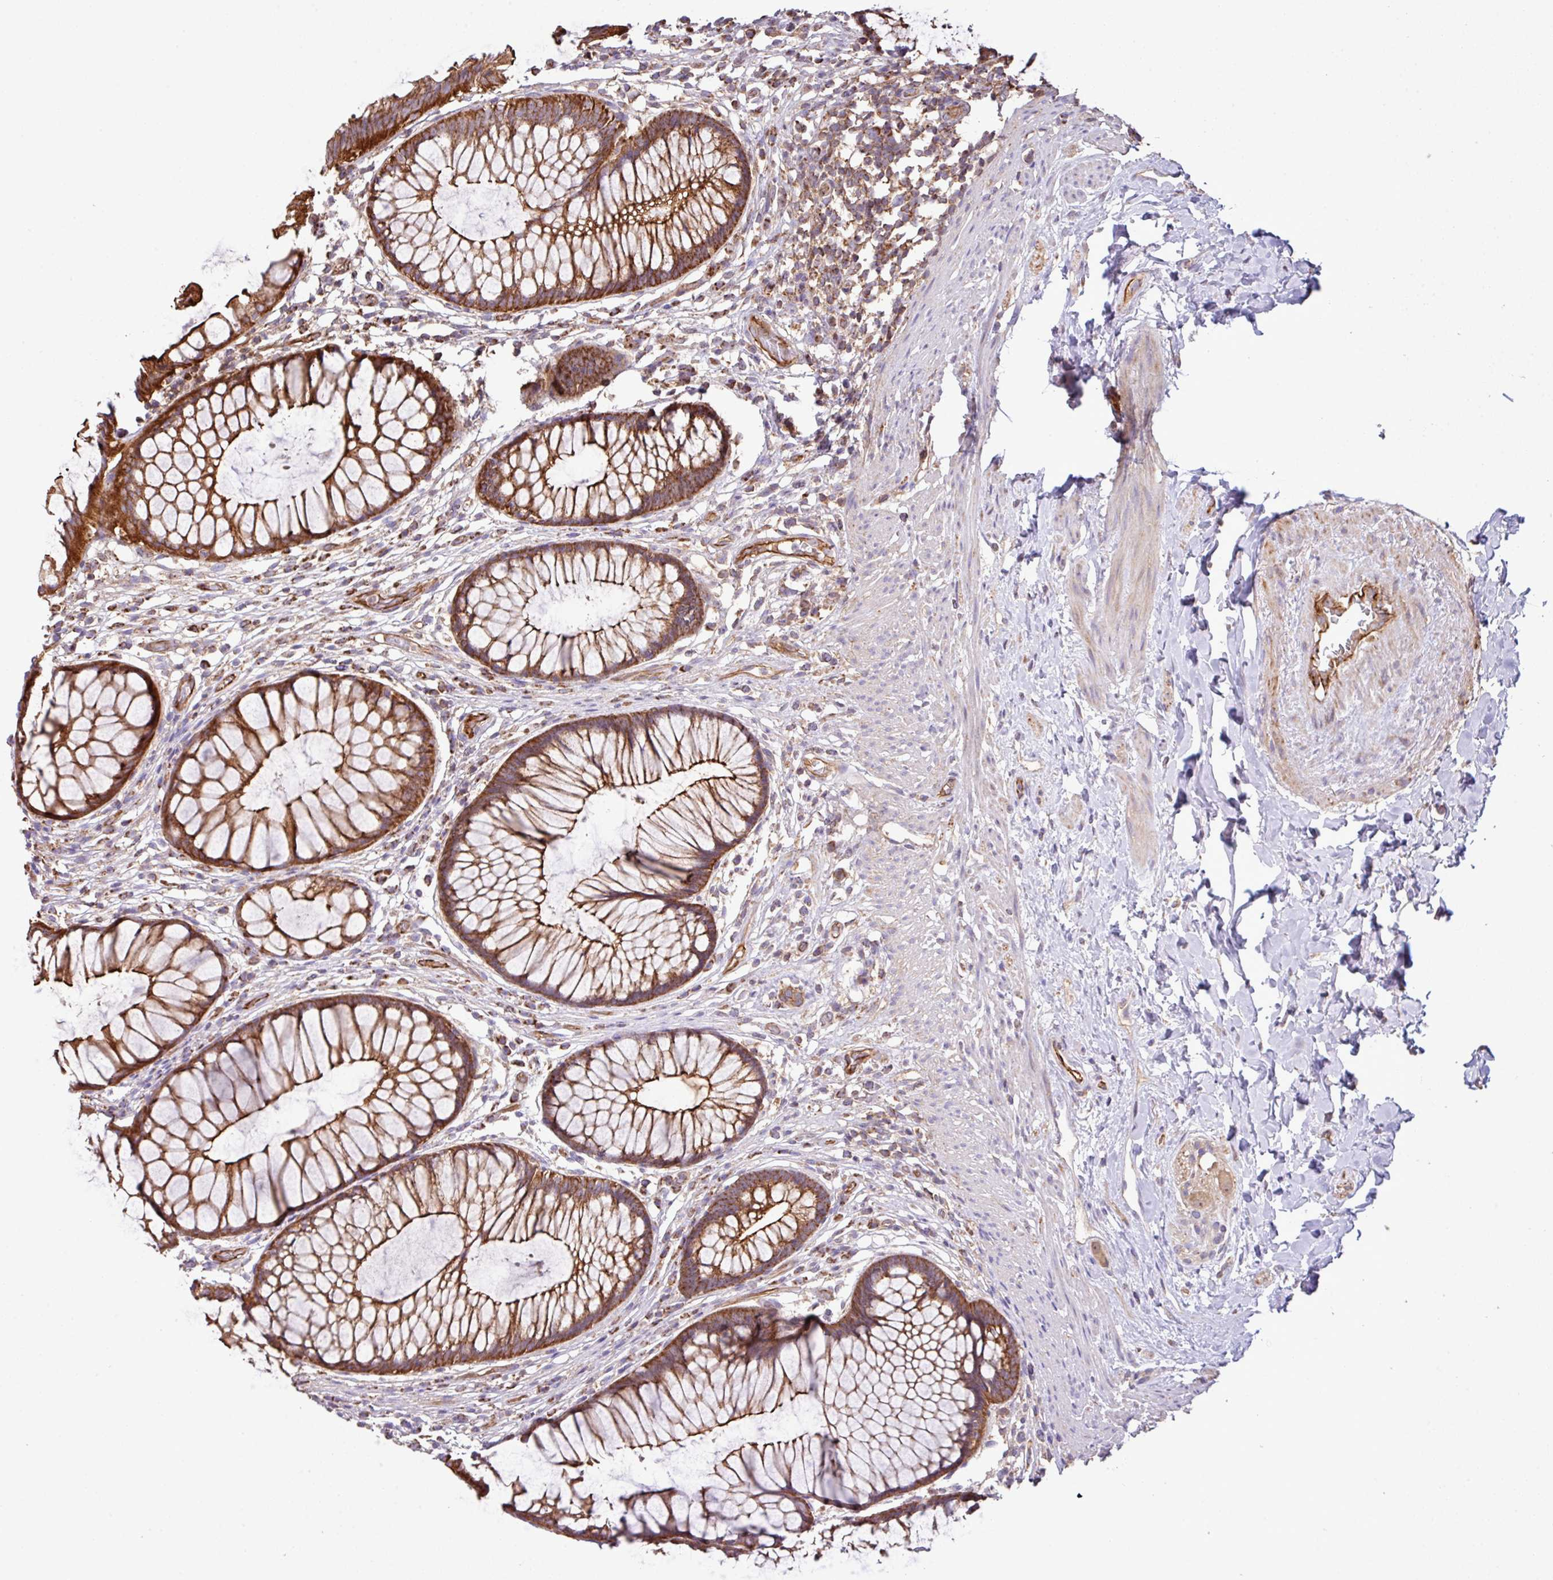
{"staining": {"intensity": "strong", "quantity": ">75%", "location": "cytoplasmic/membranous"}, "tissue": "rectum", "cell_type": "Glandular cells", "image_type": "normal", "snomed": [{"axis": "morphology", "description": "Normal tissue, NOS"}, {"axis": "topography", "description": "Smooth muscle"}, {"axis": "topography", "description": "Rectum"}], "caption": "Rectum stained for a protein (brown) shows strong cytoplasmic/membranous positive staining in about >75% of glandular cells.", "gene": "LRRC53", "patient": {"sex": "male", "age": 53}}